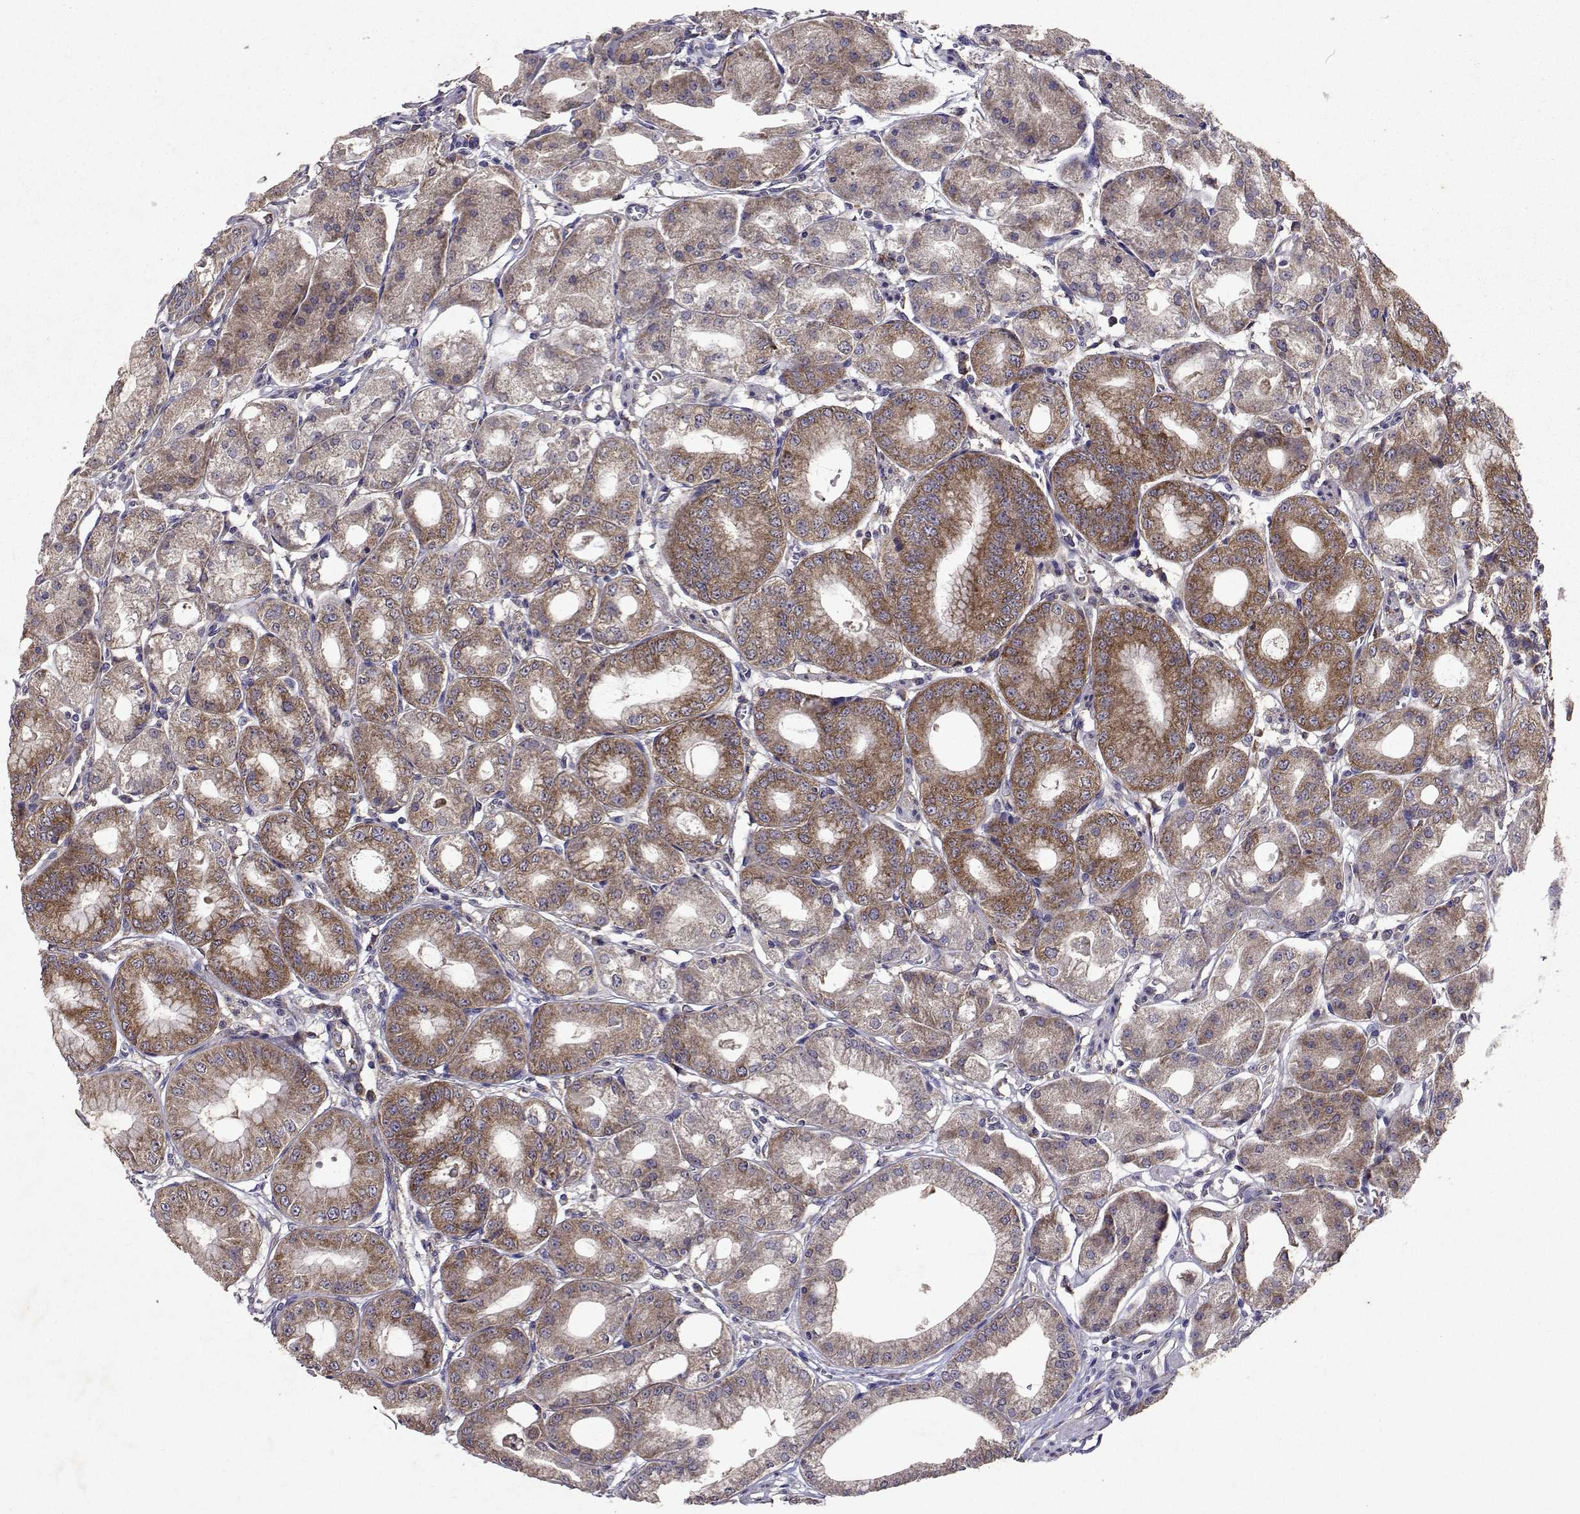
{"staining": {"intensity": "moderate", "quantity": ">75%", "location": "cytoplasmic/membranous"}, "tissue": "stomach", "cell_type": "Glandular cells", "image_type": "normal", "snomed": [{"axis": "morphology", "description": "Normal tissue, NOS"}, {"axis": "topography", "description": "Stomach, lower"}], "caption": "Immunohistochemical staining of benign human stomach reveals >75% levels of moderate cytoplasmic/membranous protein staining in approximately >75% of glandular cells. (IHC, brightfield microscopy, high magnification).", "gene": "TARBP2", "patient": {"sex": "male", "age": 71}}